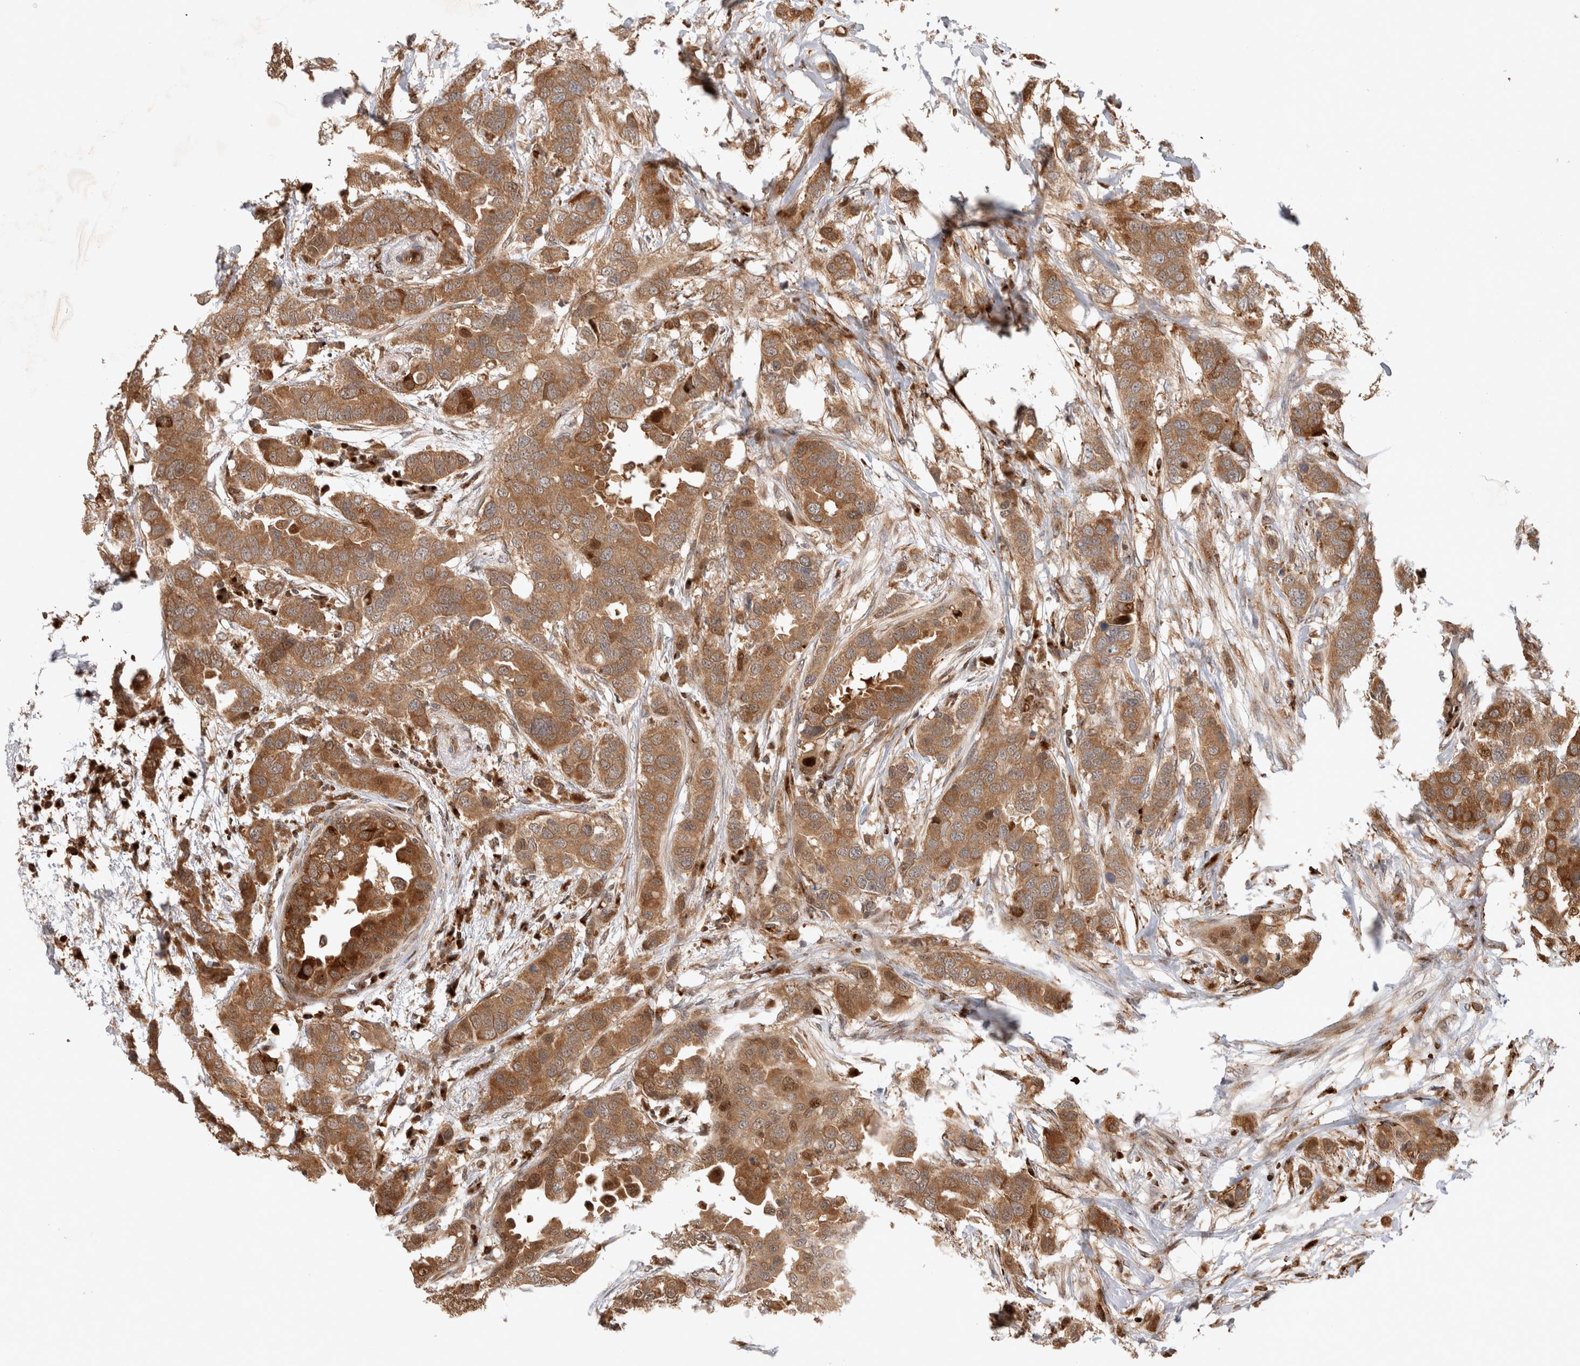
{"staining": {"intensity": "moderate", "quantity": ">75%", "location": "cytoplasmic/membranous,nuclear"}, "tissue": "breast cancer", "cell_type": "Tumor cells", "image_type": "cancer", "snomed": [{"axis": "morphology", "description": "Duct carcinoma"}, {"axis": "topography", "description": "Breast"}], "caption": "Infiltrating ductal carcinoma (breast) tissue reveals moderate cytoplasmic/membranous and nuclear staining in about >75% of tumor cells, visualized by immunohistochemistry. The staining is performed using DAB brown chromogen to label protein expression. The nuclei are counter-stained blue using hematoxylin.", "gene": "OTUD6B", "patient": {"sex": "female", "age": 50}}